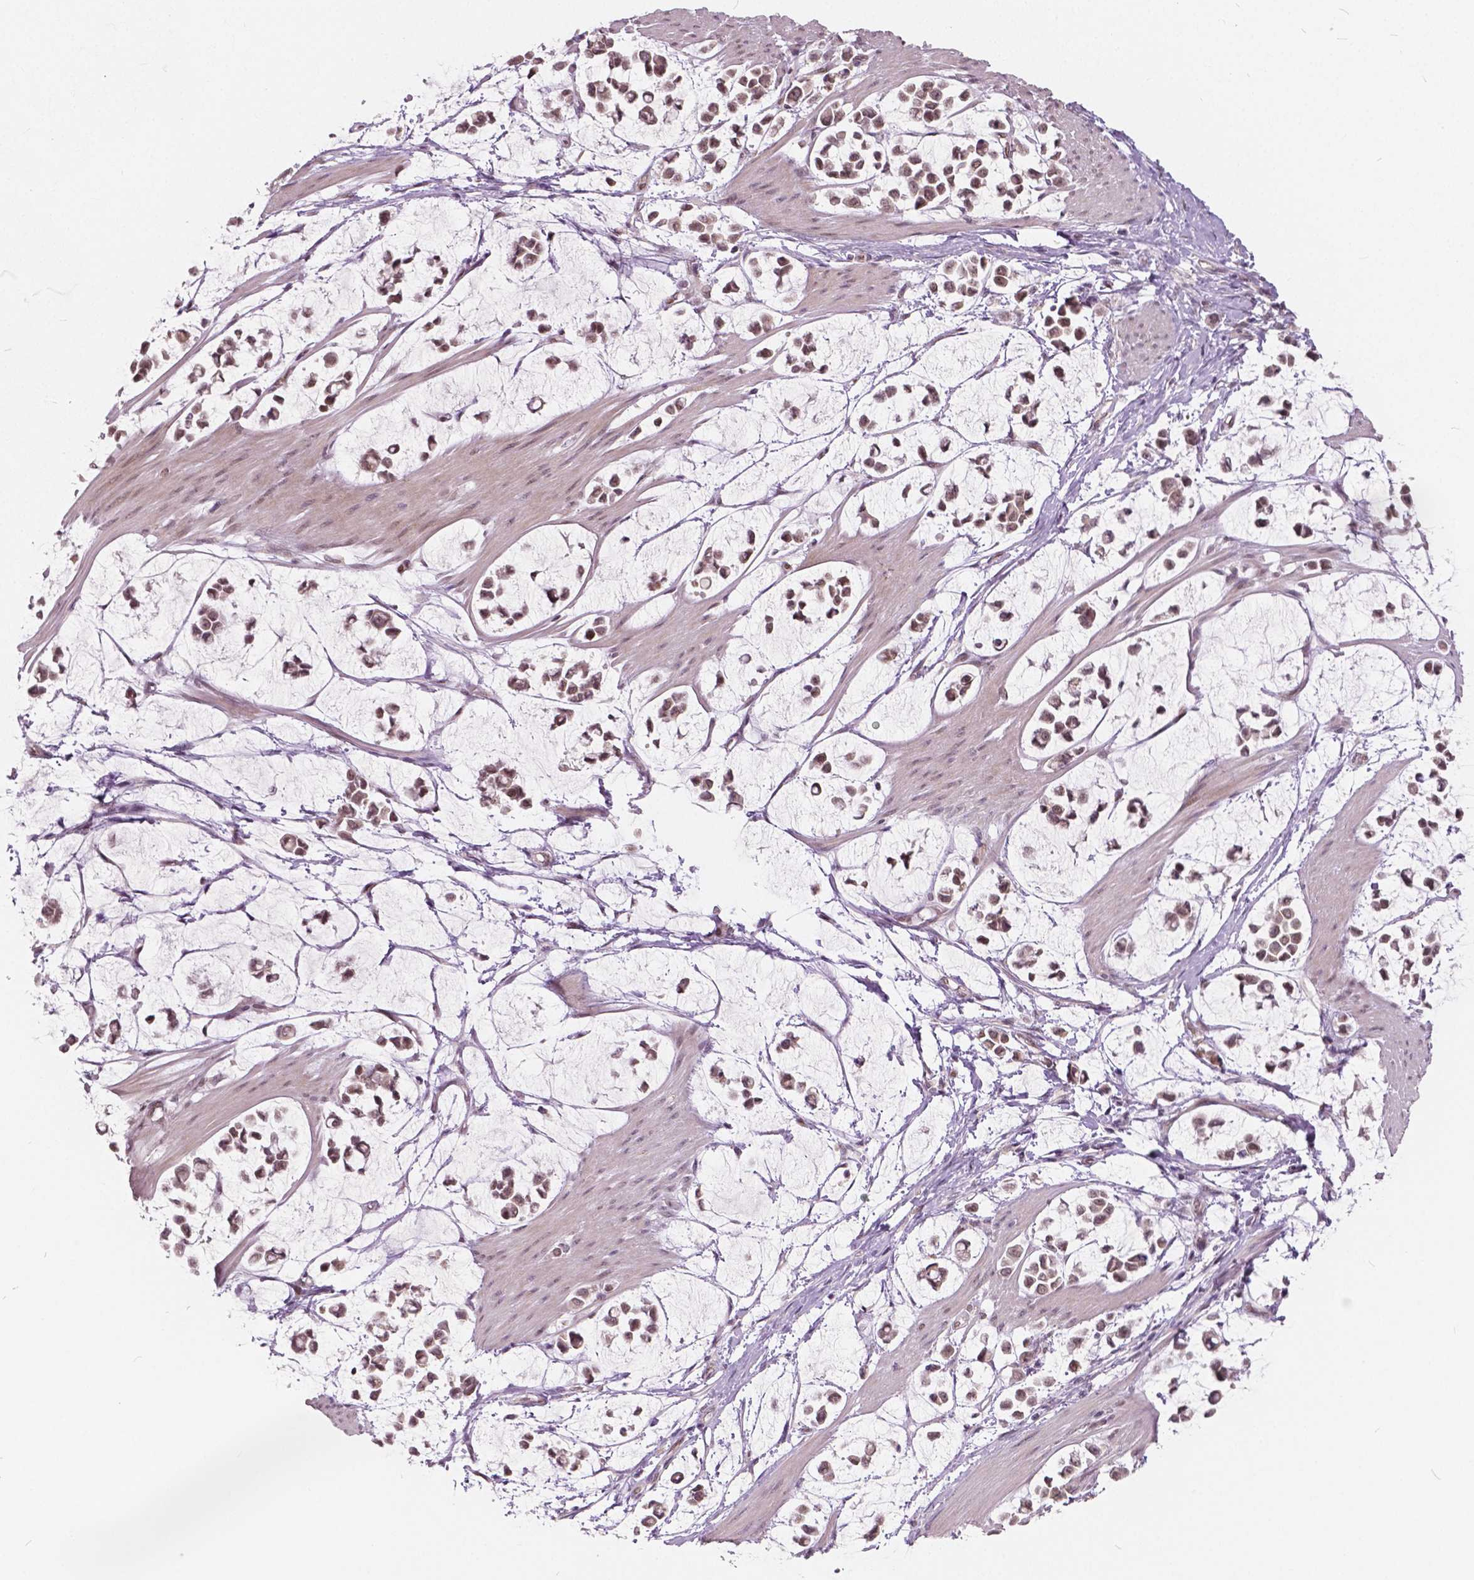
{"staining": {"intensity": "moderate", "quantity": "<25%", "location": "nuclear"}, "tissue": "stomach cancer", "cell_type": "Tumor cells", "image_type": "cancer", "snomed": [{"axis": "morphology", "description": "Adenocarcinoma, NOS"}, {"axis": "topography", "description": "Stomach"}], "caption": "Moderate nuclear staining for a protein is identified in about <25% of tumor cells of stomach cancer (adenocarcinoma) using immunohistochemistry.", "gene": "HMBOX1", "patient": {"sex": "male", "age": 82}}